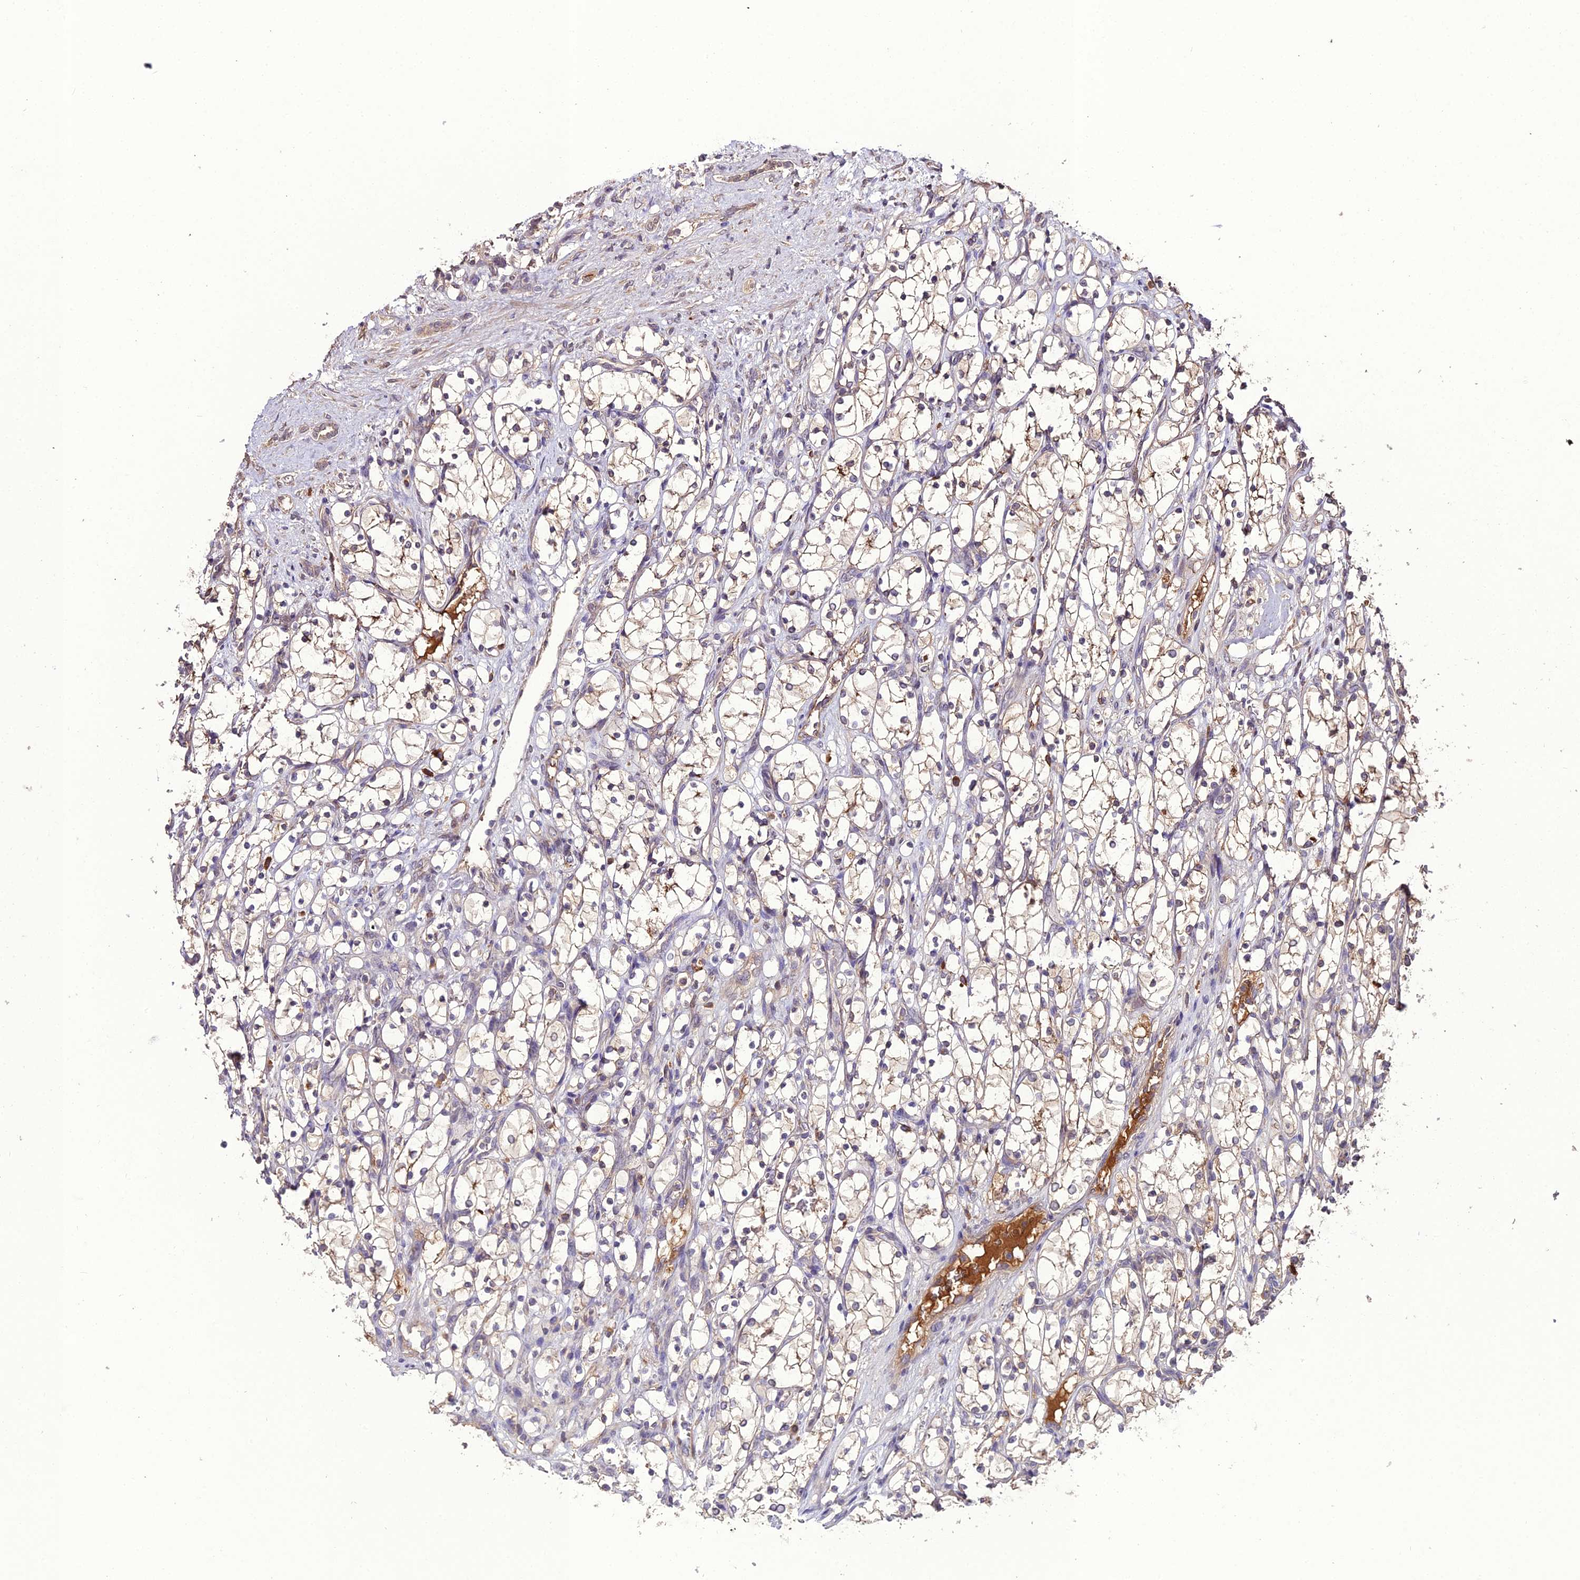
{"staining": {"intensity": "weak", "quantity": "<25%", "location": "cytoplasmic/membranous"}, "tissue": "renal cancer", "cell_type": "Tumor cells", "image_type": "cancer", "snomed": [{"axis": "morphology", "description": "Adenocarcinoma, NOS"}, {"axis": "topography", "description": "Kidney"}], "caption": "DAB (3,3'-diaminobenzidine) immunohistochemical staining of renal adenocarcinoma demonstrates no significant expression in tumor cells.", "gene": "KCTD16", "patient": {"sex": "female", "age": 69}}